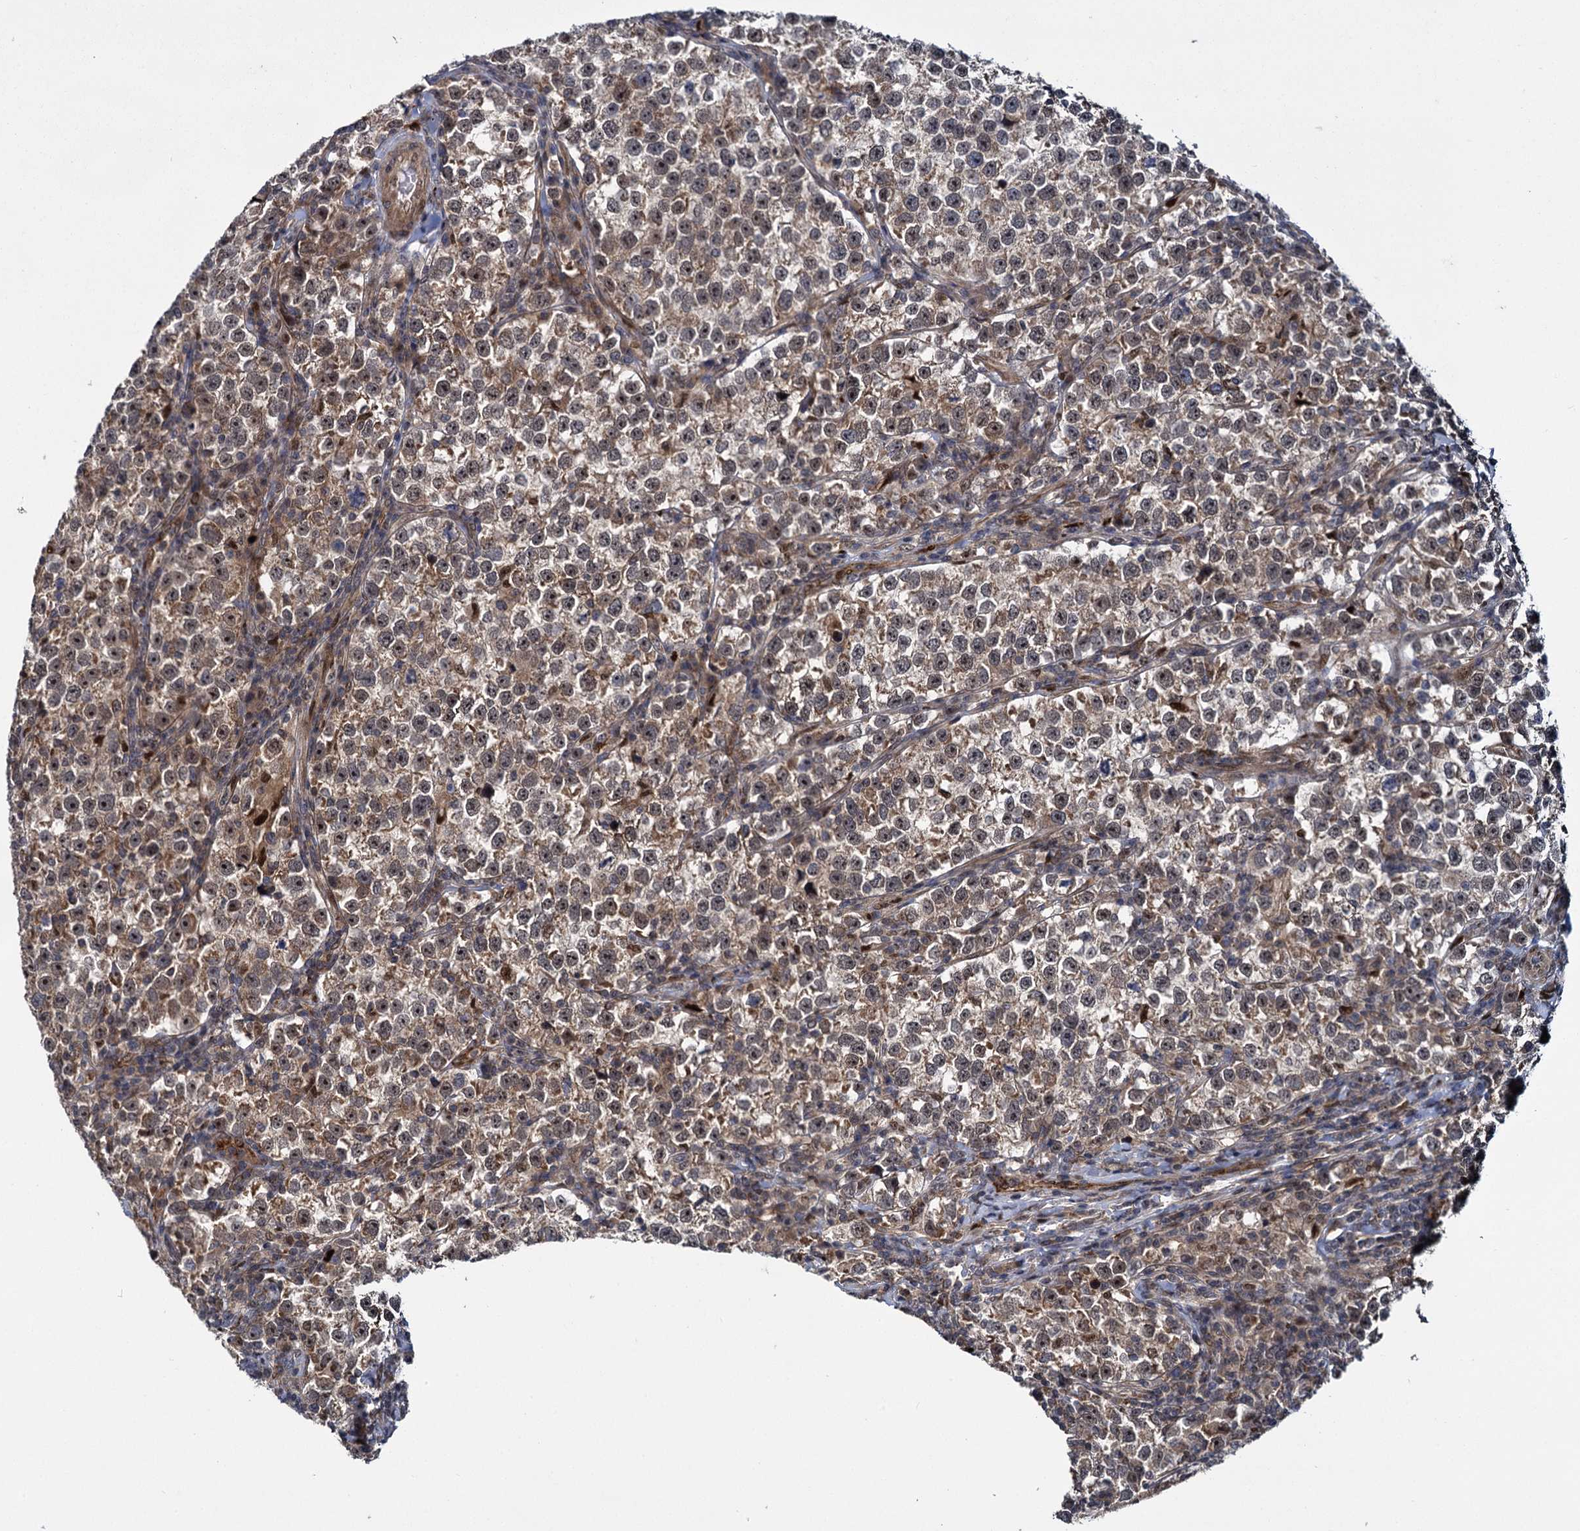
{"staining": {"intensity": "moderate", "quantity": ">75%", "location": "cytoplasmic/membranous,nuclear"}, "tissue": "testis cancer", "cell_type": "Tumor cells", "image_type": "cancer", "snomed": [{"axis": "morphology", "description": "Normal tissue, NOS"}, {"axis": "morphology", "description": "Seminoma, NOS"}, {"axis": "topography", "description": "Testis"}], "caption": "Moderate cytoplasmic/membranous and nuclear positivity for a protein is identified in approximately >75% of tumor cells of seminoma (testis) using IHC.", "gene": "GAL3ST4", "patient": {"sex": "male", "age": 43}}